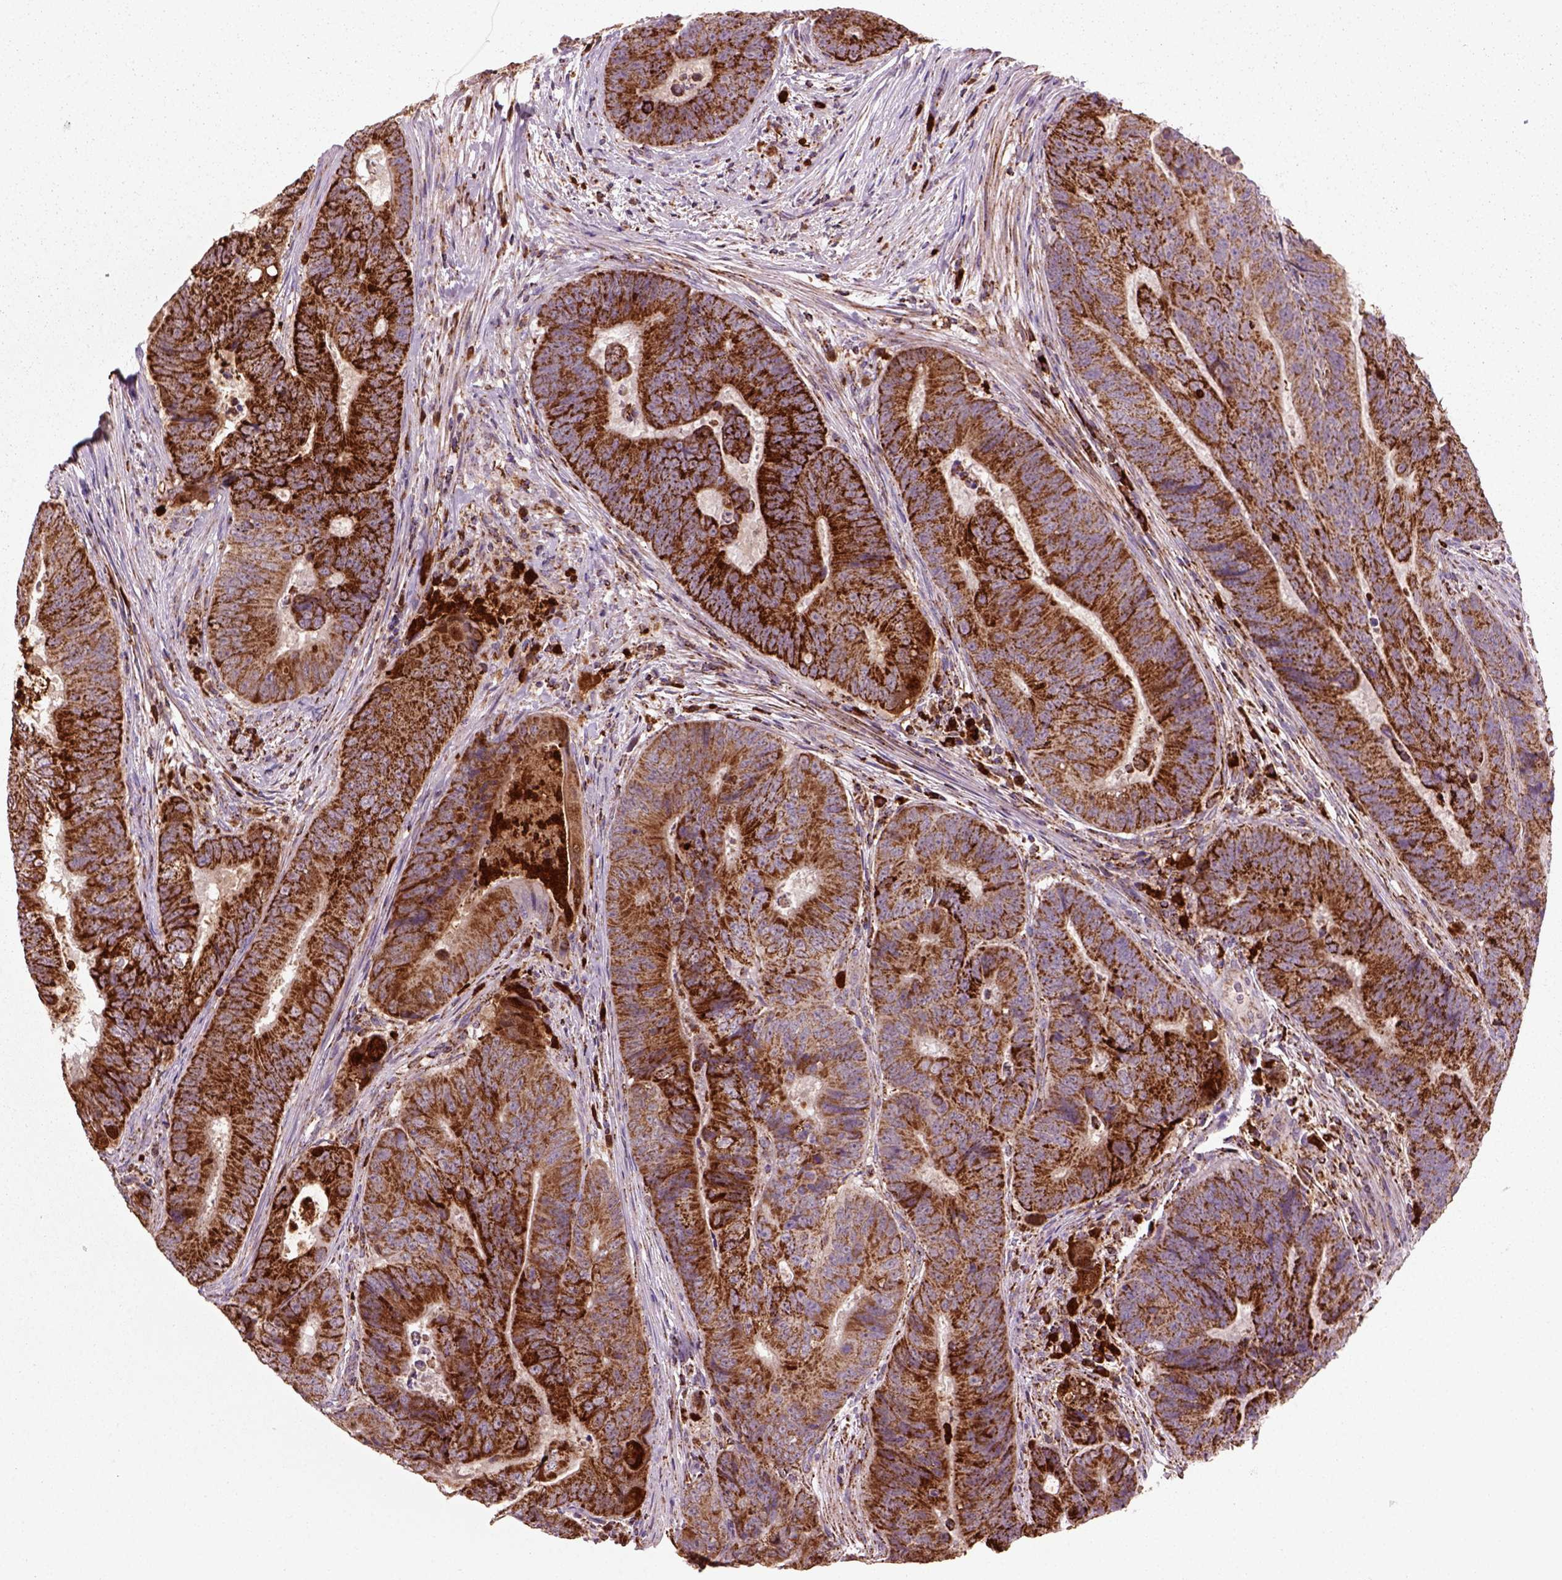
{"staining": {"intensity": "strong", "quantity": ">75%", "location": "cytoplasmic/membranous"}, "tissue": "colorectal cancer", "cell_type": "Tumor cells", "image_type": "cancer", "snomed": [{"axis": "morphology", "description": "Adenocarcinoma, NOS"}, {"axis": "topography", "description": "Colon"}], "caption": "Colorectal cancer stained for a protein shows strong cytoplasmic/membranous positivity in tumor cells.", "gene": "NUDT16L1", "patient": {"sex": "female", "age": 48}}